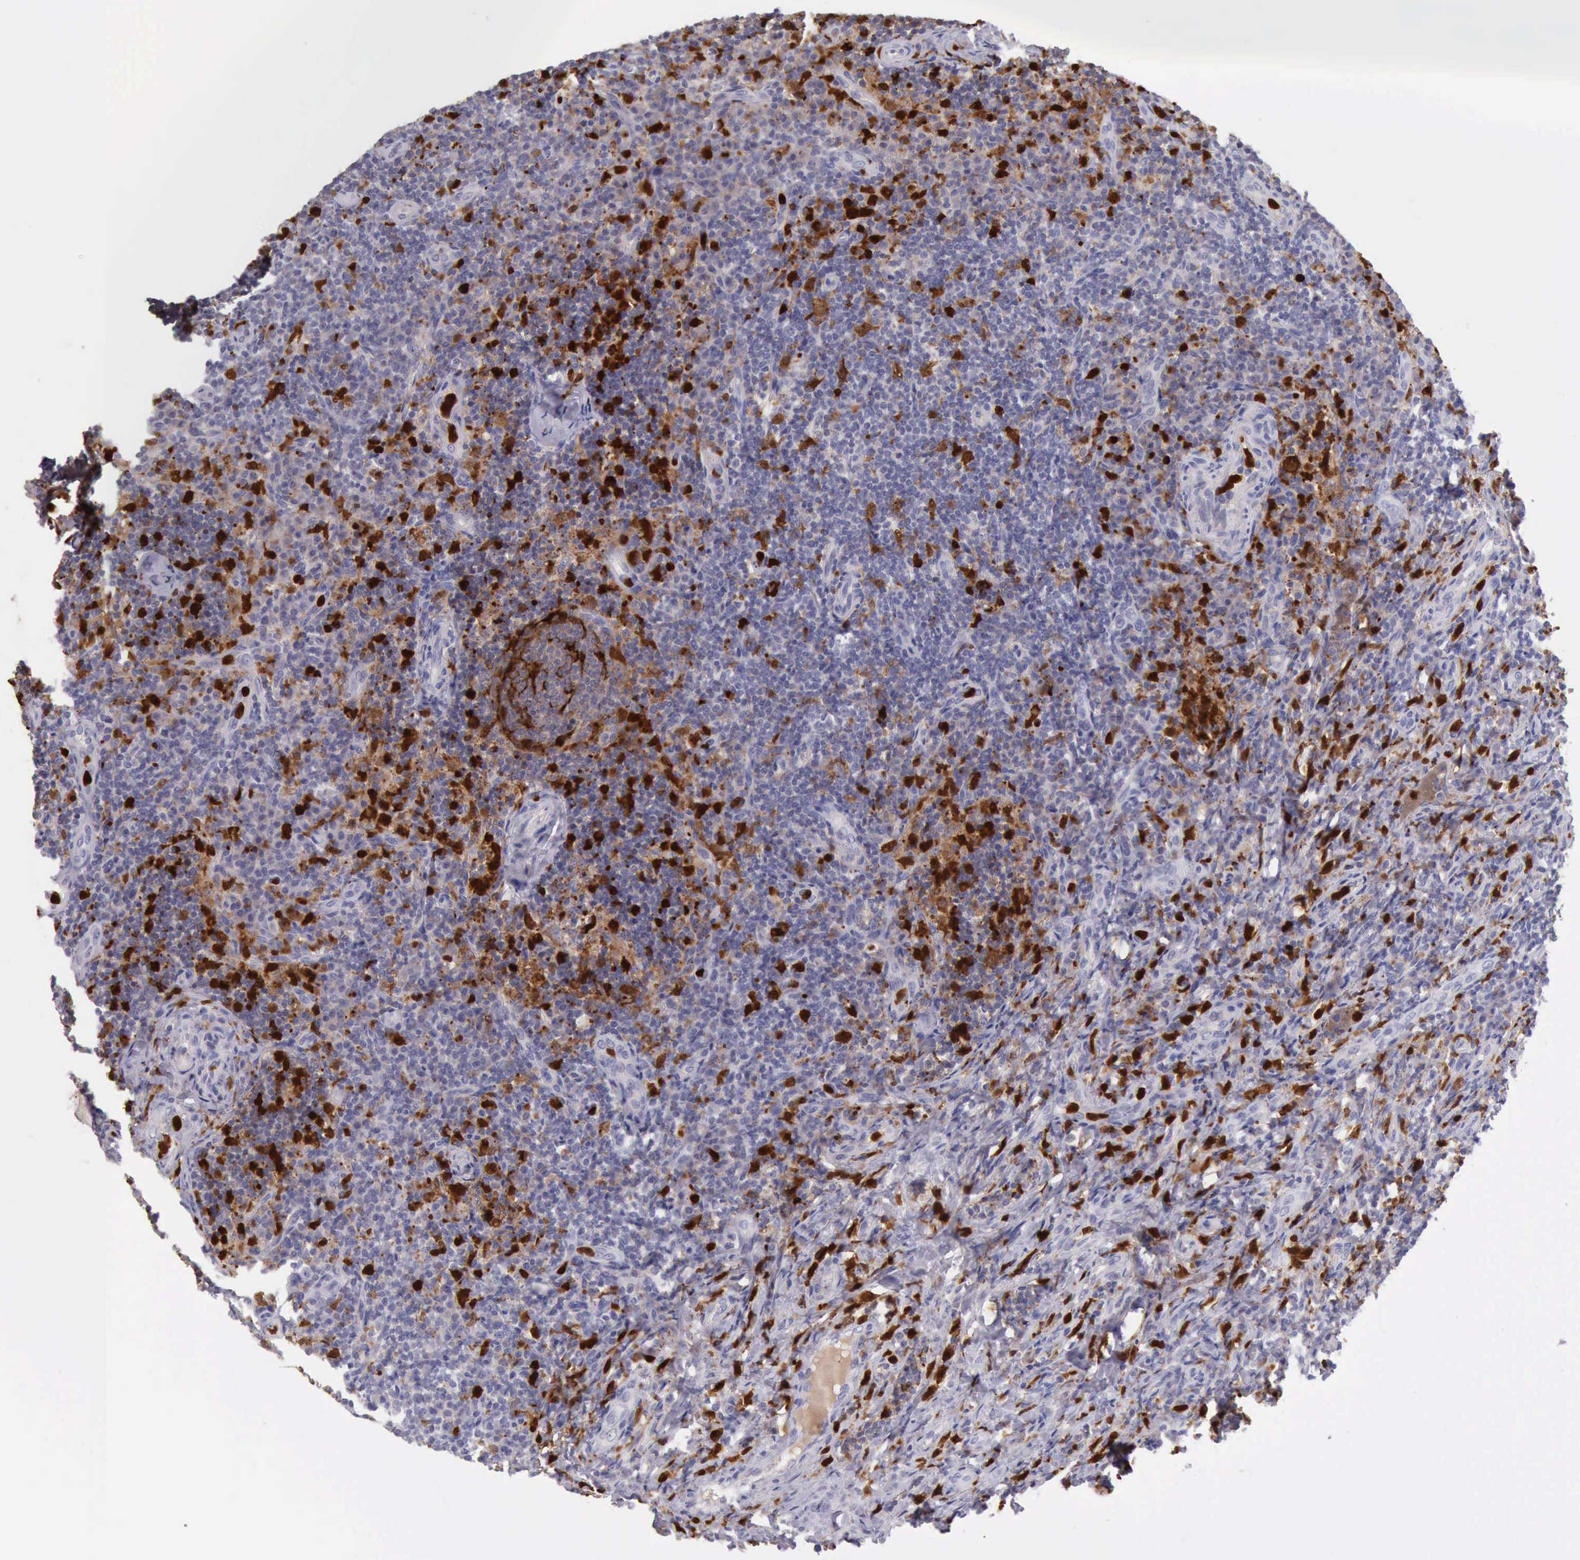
{"staining": {"intensity": "strong", "quantity": "25%-75%", "location": "cytoplasmic/membranous,nuclear"}, "tissue": "lymph node", "cell_type": "Germinal center cells", "image_type": "normal", "snomed": [{"axis": "morphology", "description": "Normal tissue, NOS"}, {"axis": "morphology", "description": "Inflammation, NOS"}, {"axis": "topography", "description": "Lymph node"}], "caption": "Brown immunohistochemical staining in normal human lymph node reveals strong cytoplasmic/membranous,nuclear staining in approximately 25%-75% of germinal center cells.", "gene": "CSTA", "patient": {"sex": "male", "age": 46}}